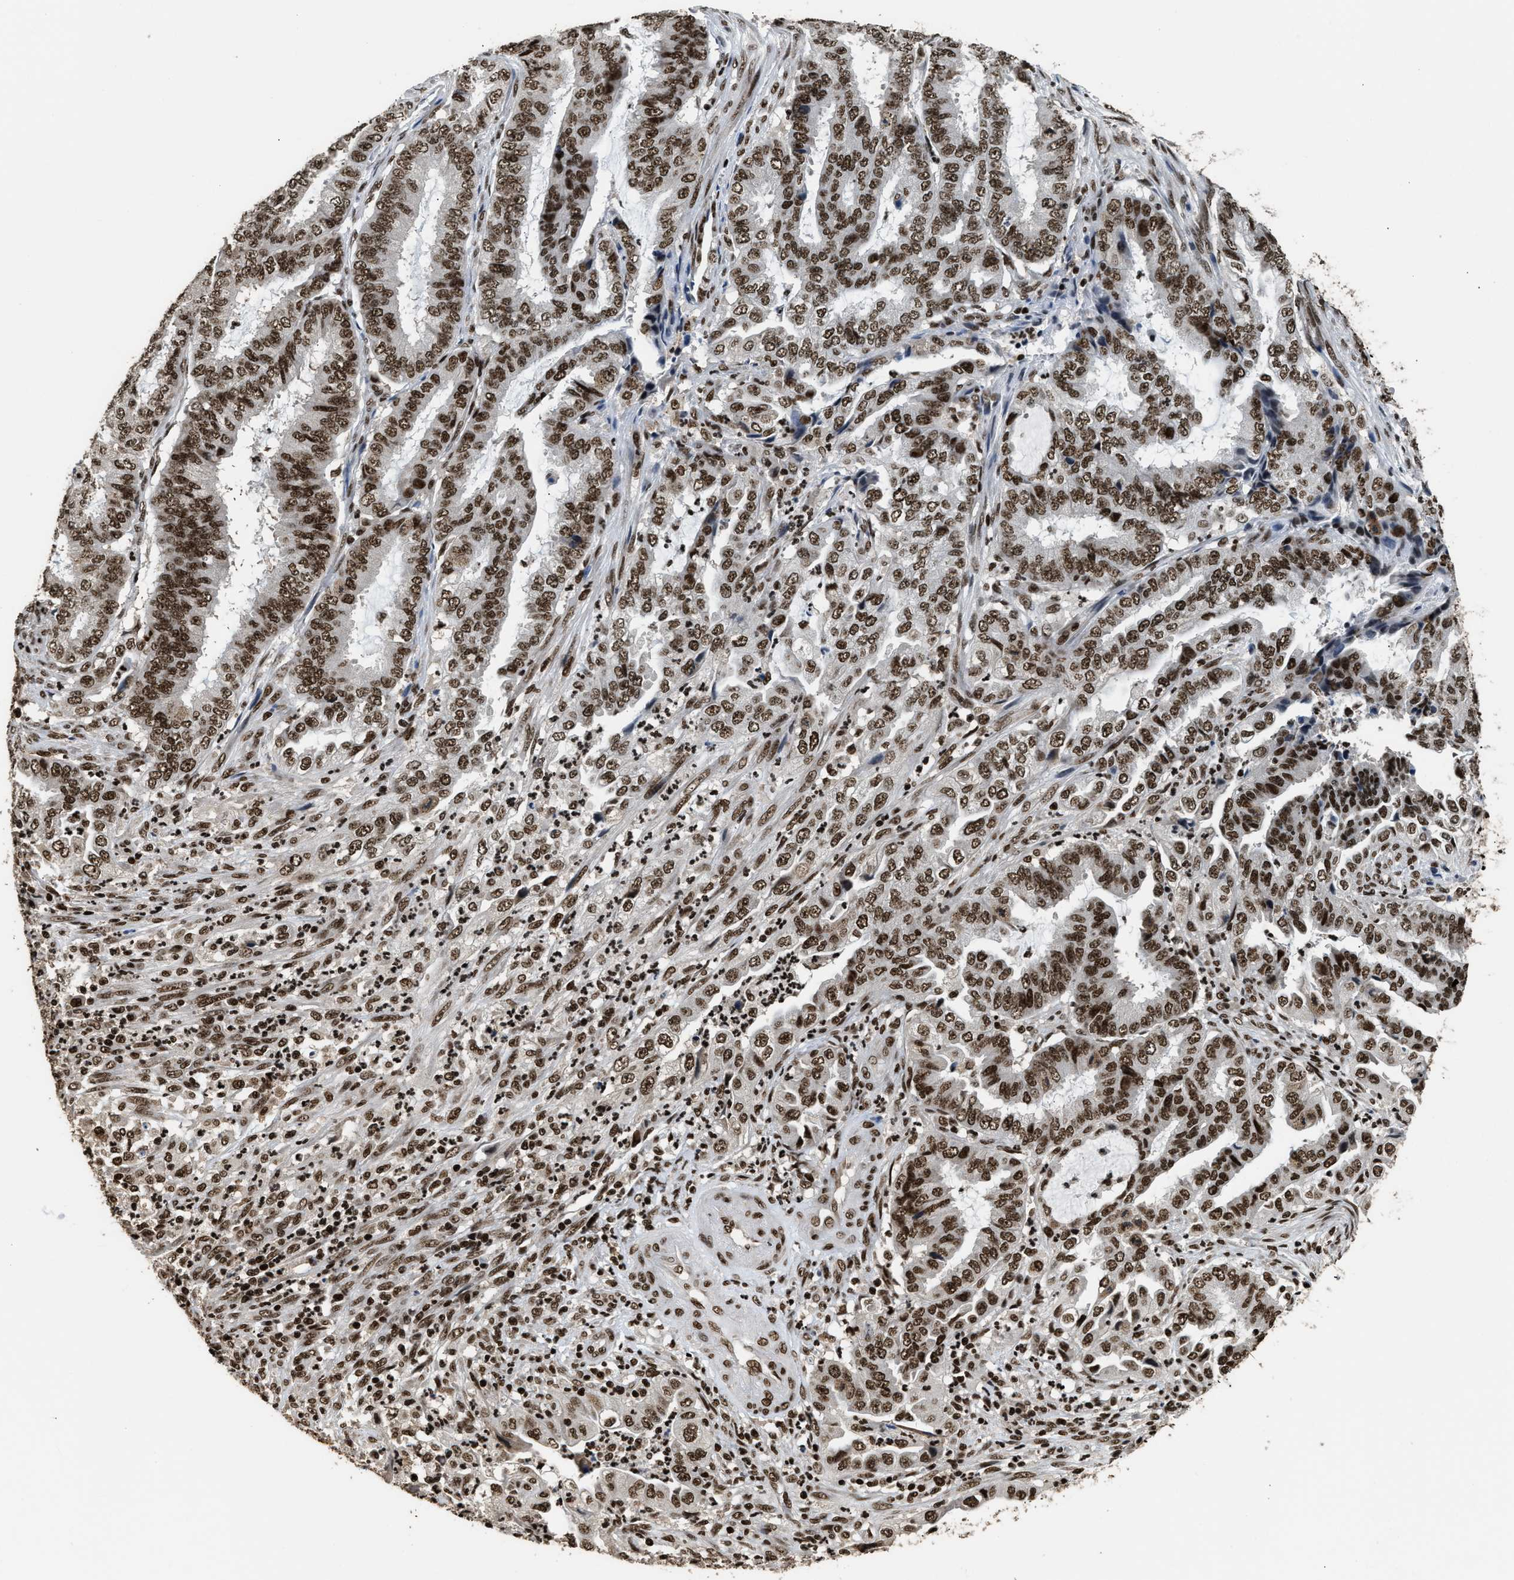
{"staining": {"intensity": "moderate", "quantity": ">75%", "location": "nuclear"}, "tissue": "endometrial cancer", "cell_type": "Tumor cells", "image_type": "cancer", "snomed": [{"axis": "morphology", "description": "Adenocarcinoma, NOS"}, {"axis": "topography", "description": "Endometrium"}], "caption": "Endometrial cancer stained for a protein (brown) exhibits moderate nuclear positive positivity in approximately >75% of tumor cells.", "gene": "RAD21", "patient": {"sex": "female", "age": 51}}